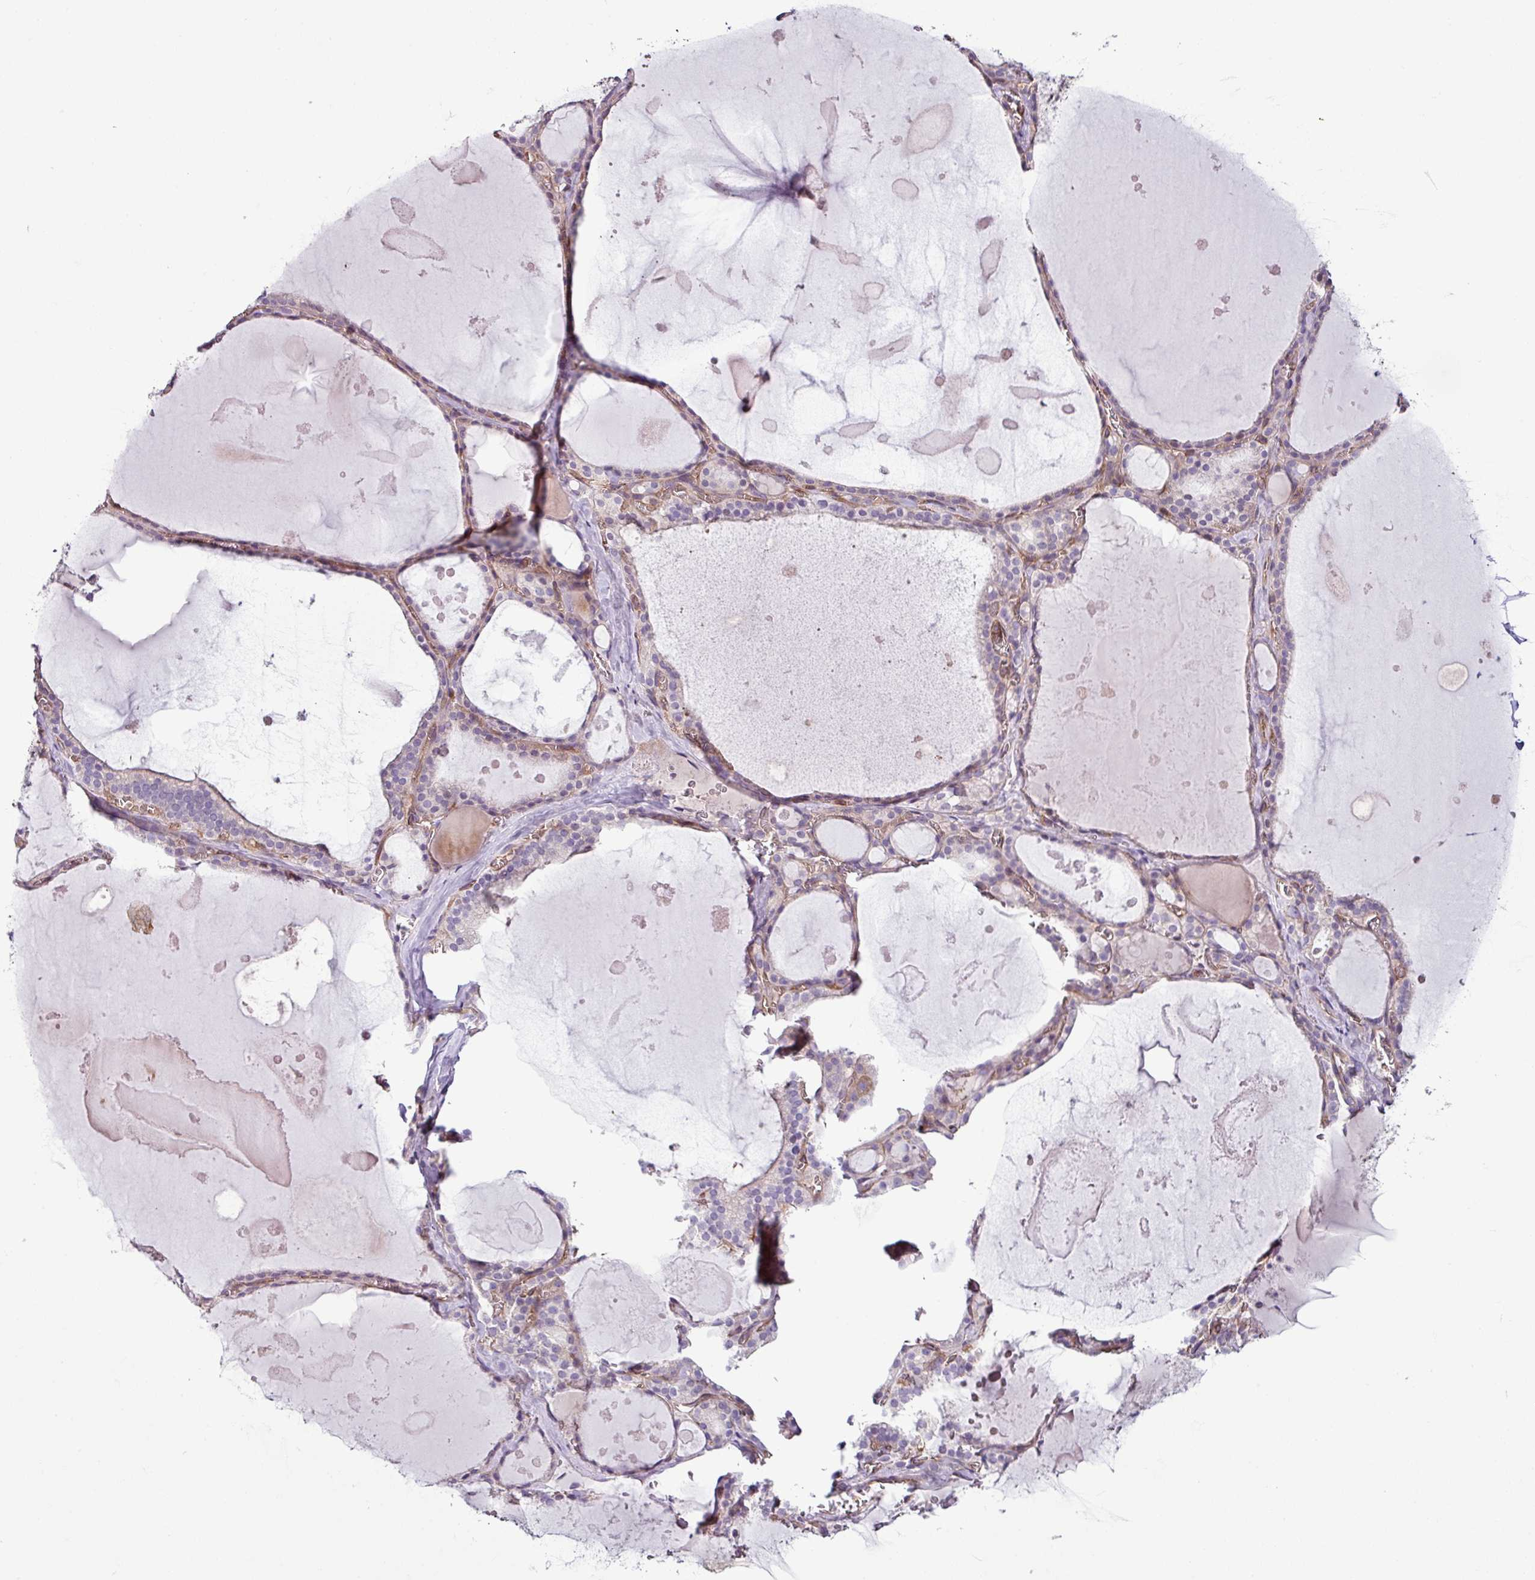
{"staining": {"intensity": "weak", "quantity": "25%-75%", "location": "cytoplasmic/membranous"}, "tissue": "thyroid gland", "cell_type": "Glandular cells", "image_type": "normal", "snomed": [{"axis": "morphology", "description": "Normal tissue, NOS"}, {"axis": "topography", "description": "Thyroid gland"}], "caption": "Protein staining of benign thyroid gland demonstrates weak cytoplasmic/membranous expression in approximately 25%-75% of glandular cells. (brown staining indicates protein expression, while blue staining denotes nuclei).", "gene": "ZNF106", "patient": {"sex": "male", "age": 56}}